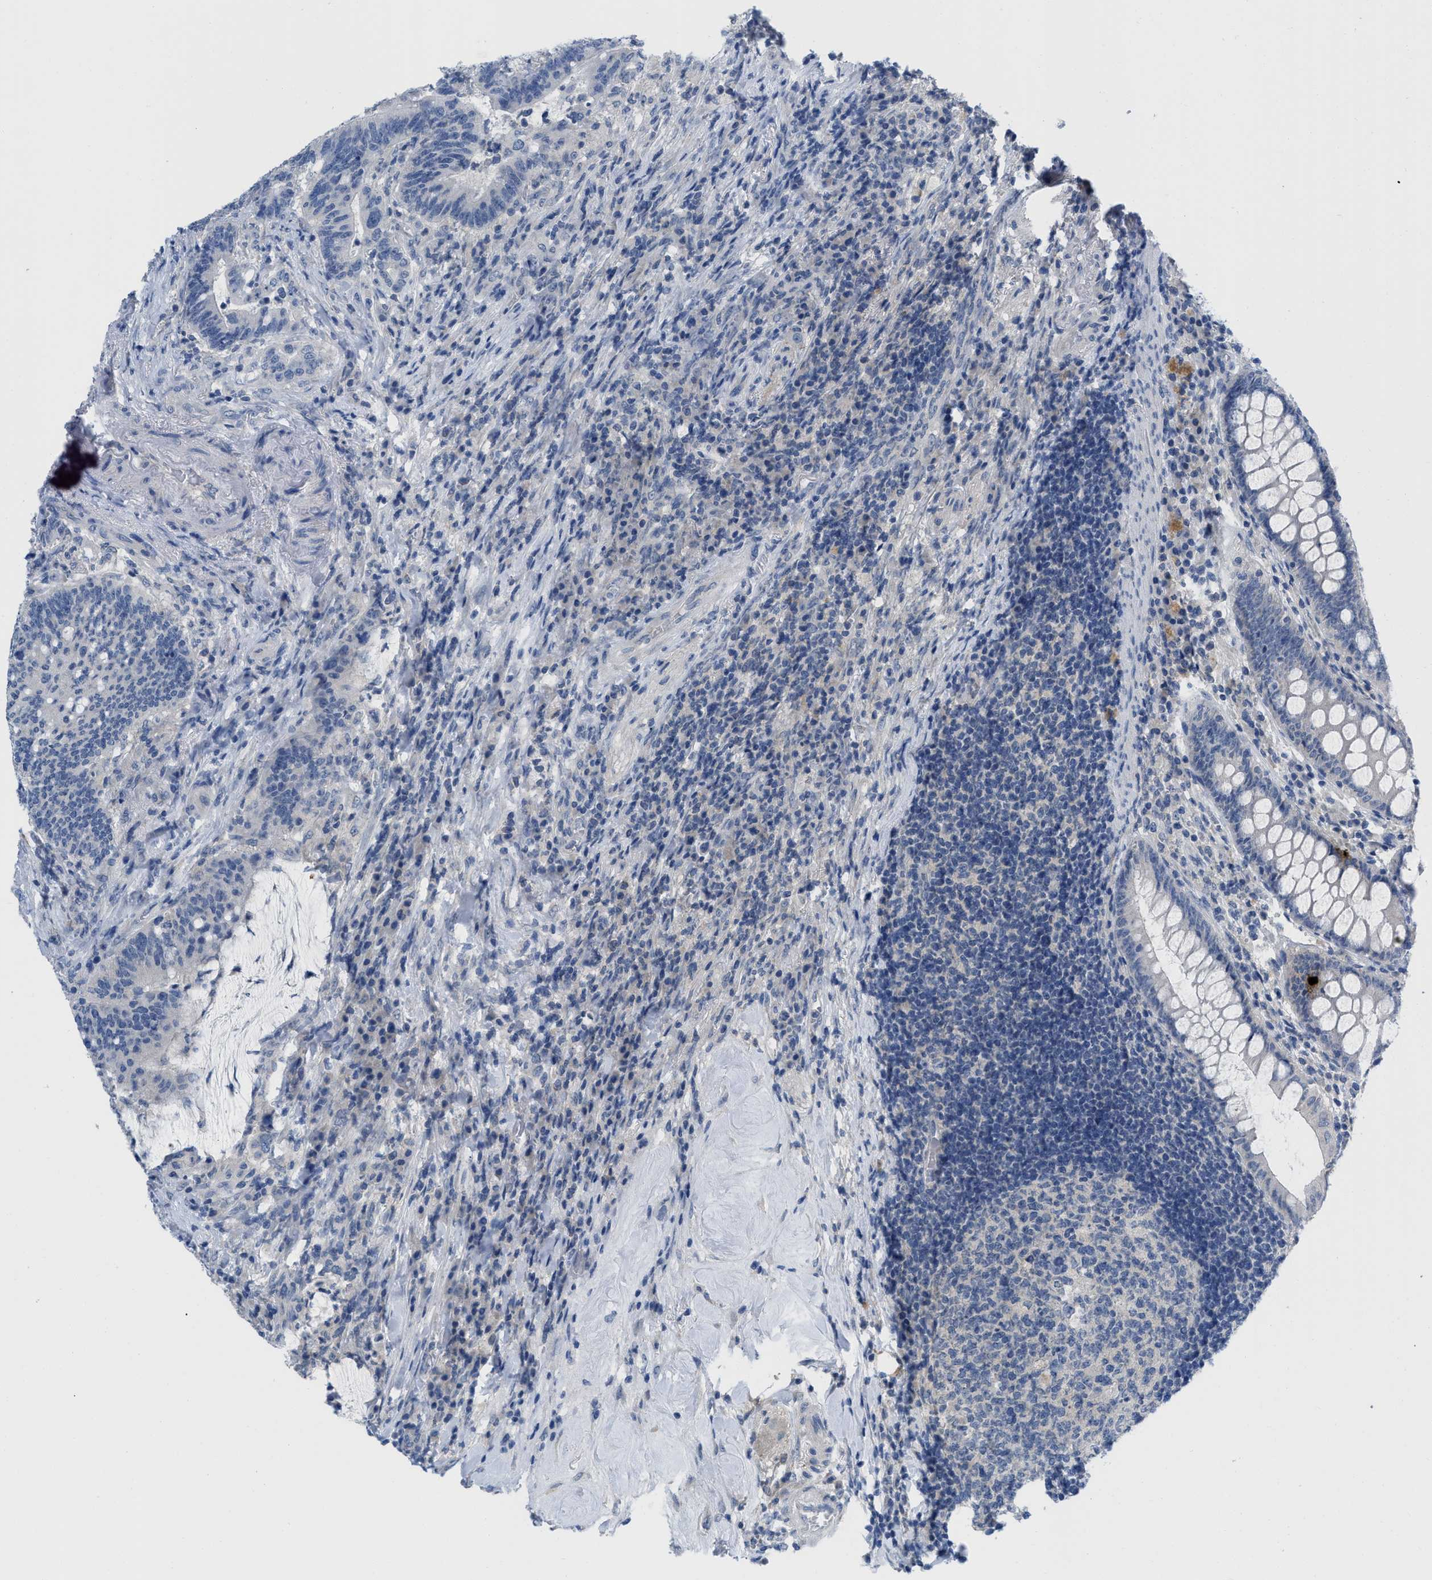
{"staining": {"intensity": "negative", "quantity": "none", "location": "none"}, "tissue": "colorectal cancer", "cell_type": "Tumor cells", "image_type": "cancer", "snomed": [{"axis": "morphology", "description": "Normal tissue, NOS"}, {"axis": "morphology", "description": "Adenocarcinoma, NOS"}, {"axis": "topography", "description": "Colon"}], "caption": "A photomicrograph of human colorectal cancer is negative for staining in tumor cells.", "gene": "PYY", "patient": {"sex": "female", "age": 66}}